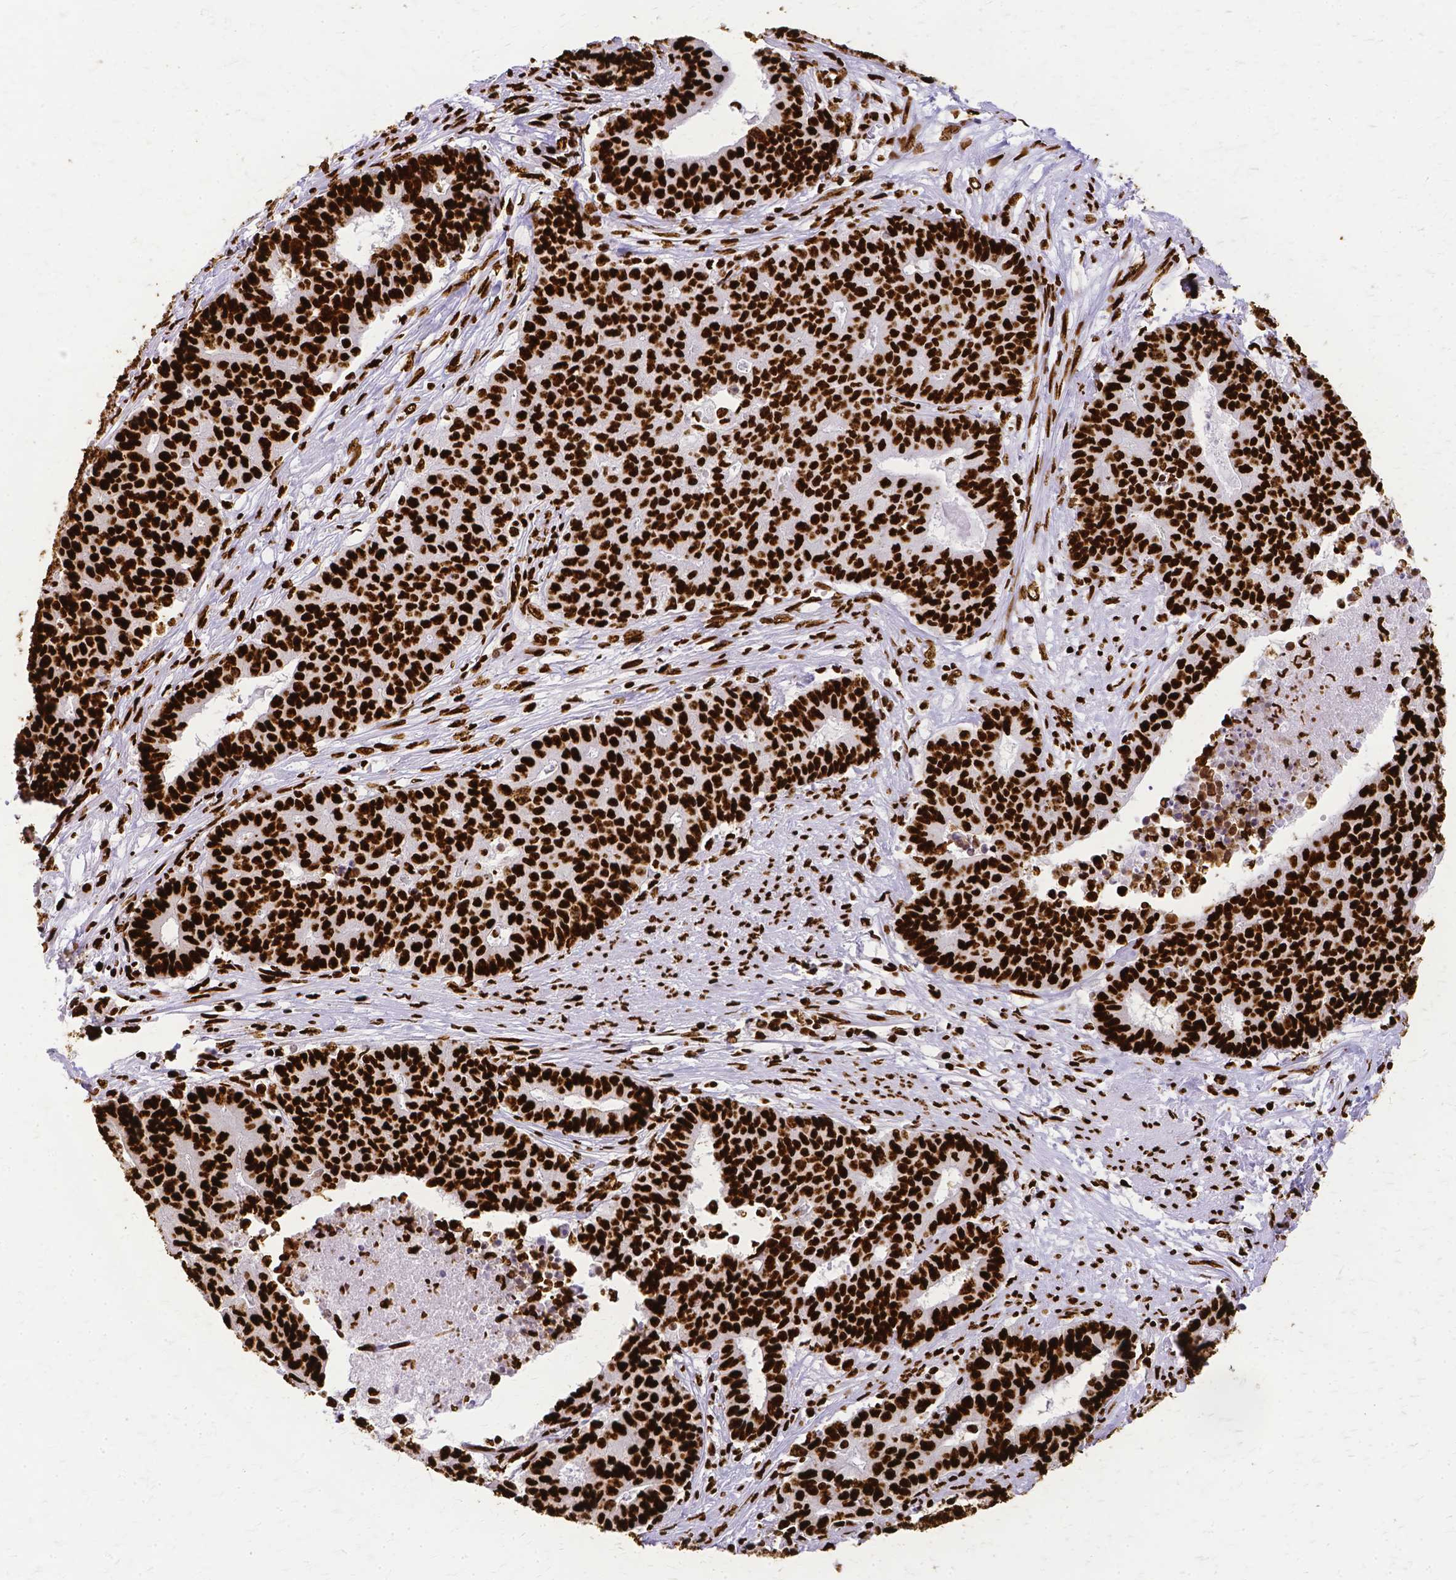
{"staining": {"intensity": "strong", "quantity": ">75%", "location": "nuclear"}, "tissue": "endometrial cancer", "cell_type": "Tumor cells", "image_type": "cancer", "snomed": [{"axis": "morphology", "description": "Adenocarcinoma, NOS"}, {"axis": "topography", "description": "Endometrium"}], "caption": "A high-resolution photomicrograph shows immunohistochemistry (IHC) staining of adenocarcinoma (endometrial), which exhibits strong nuclear expression in about >75% of tumor cells.", "gene": "SFPQ", "patient": {"sex": "female", "age": 59}}